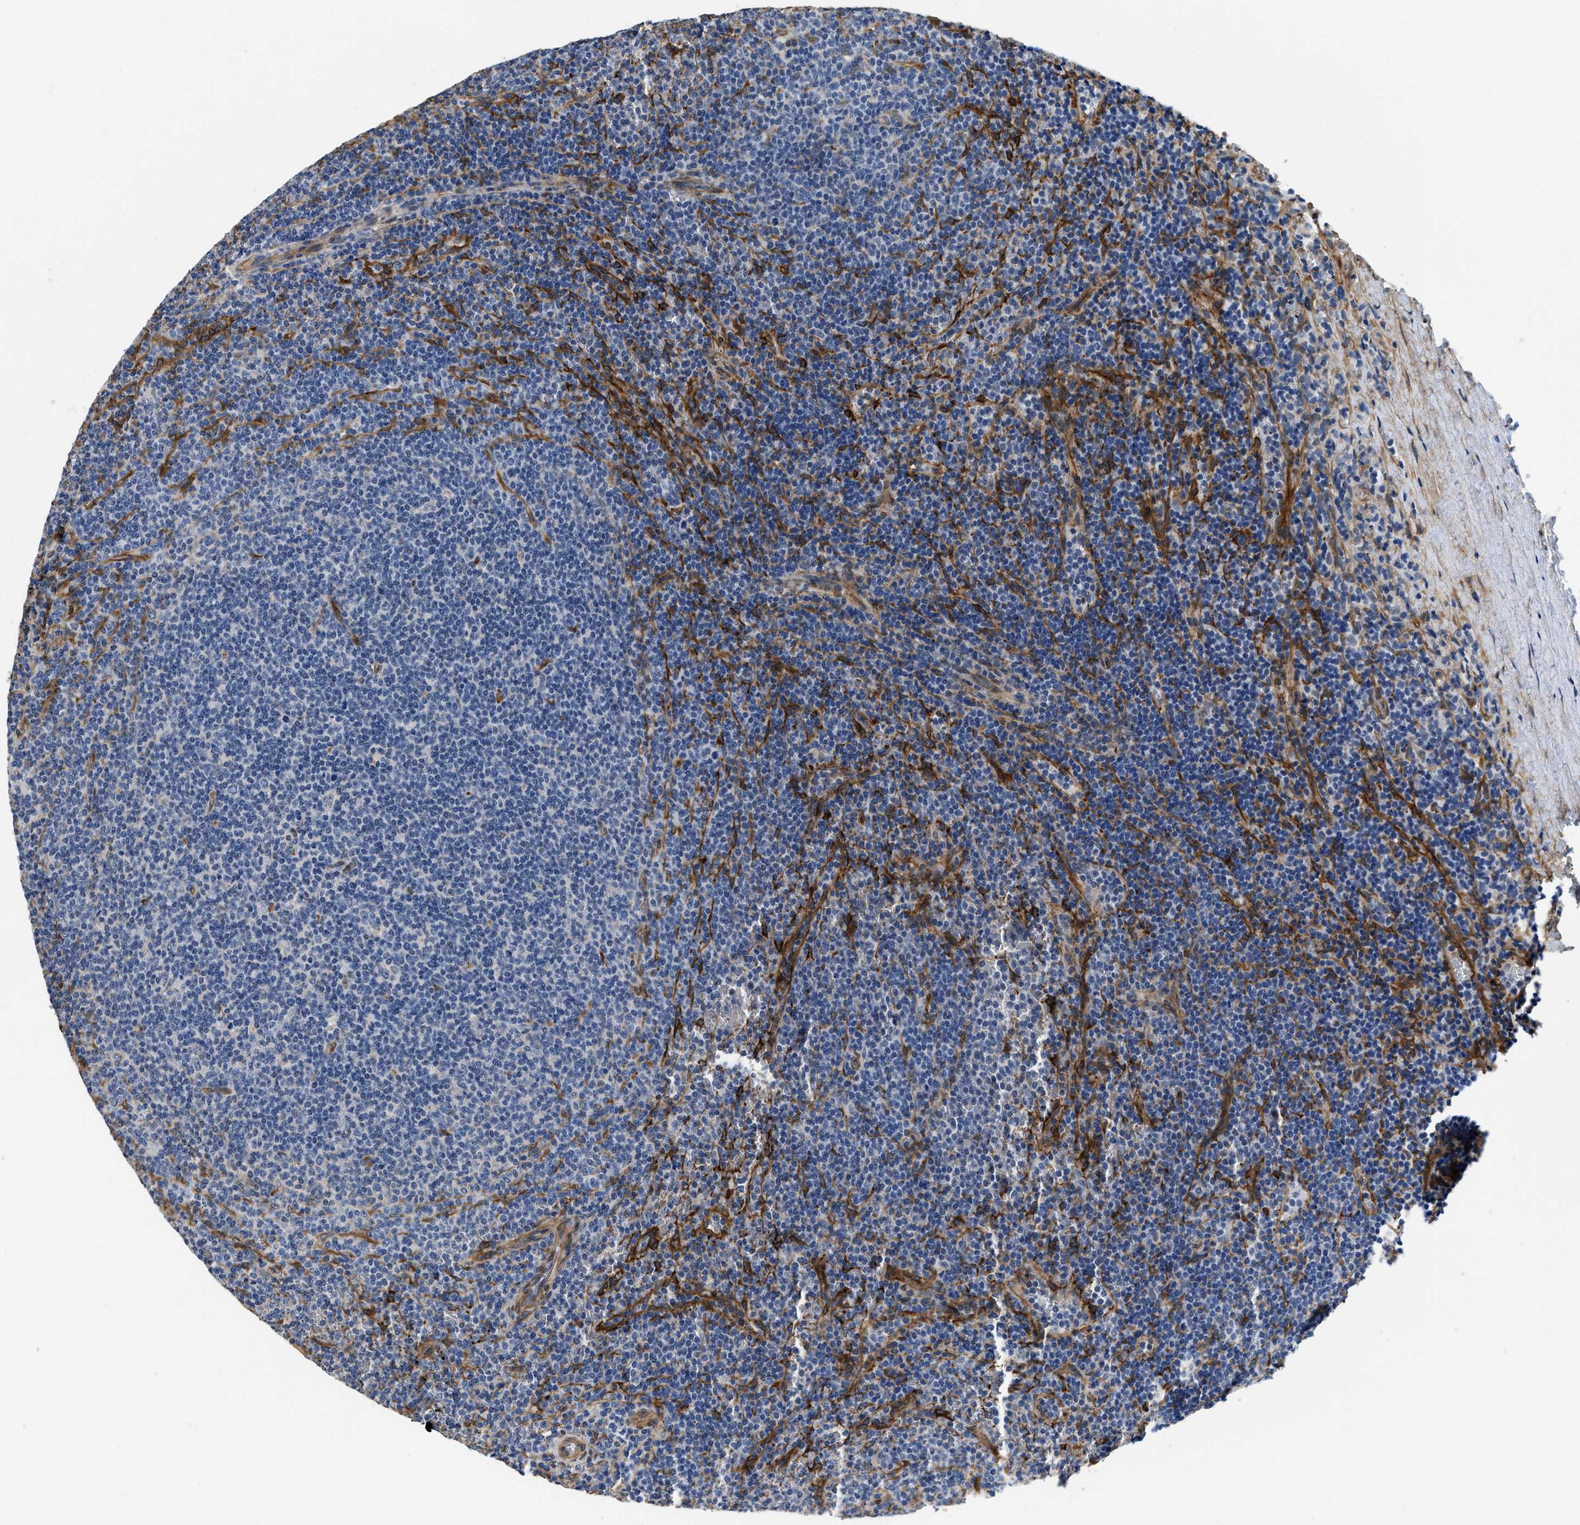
{"staining": {"intensity": "negative", "quantity": "none", "location": "none"}, "tissue": "lymphoma", "cell_type": "Tumor cells", "image_type": "cancer", "snomed": [{"axis": "morphology", "description": "Malignant lymphoma, non-Hodgkin's type, Low grade"}, {"axis": "topography", "description": "Spleen"}], "caption": "This is a histopathology image of IHC staining of lymphoma, which shows no staining in tumor cells.", "gene": "RAPH1", "patient": {"sex": "female", "age": 50}}